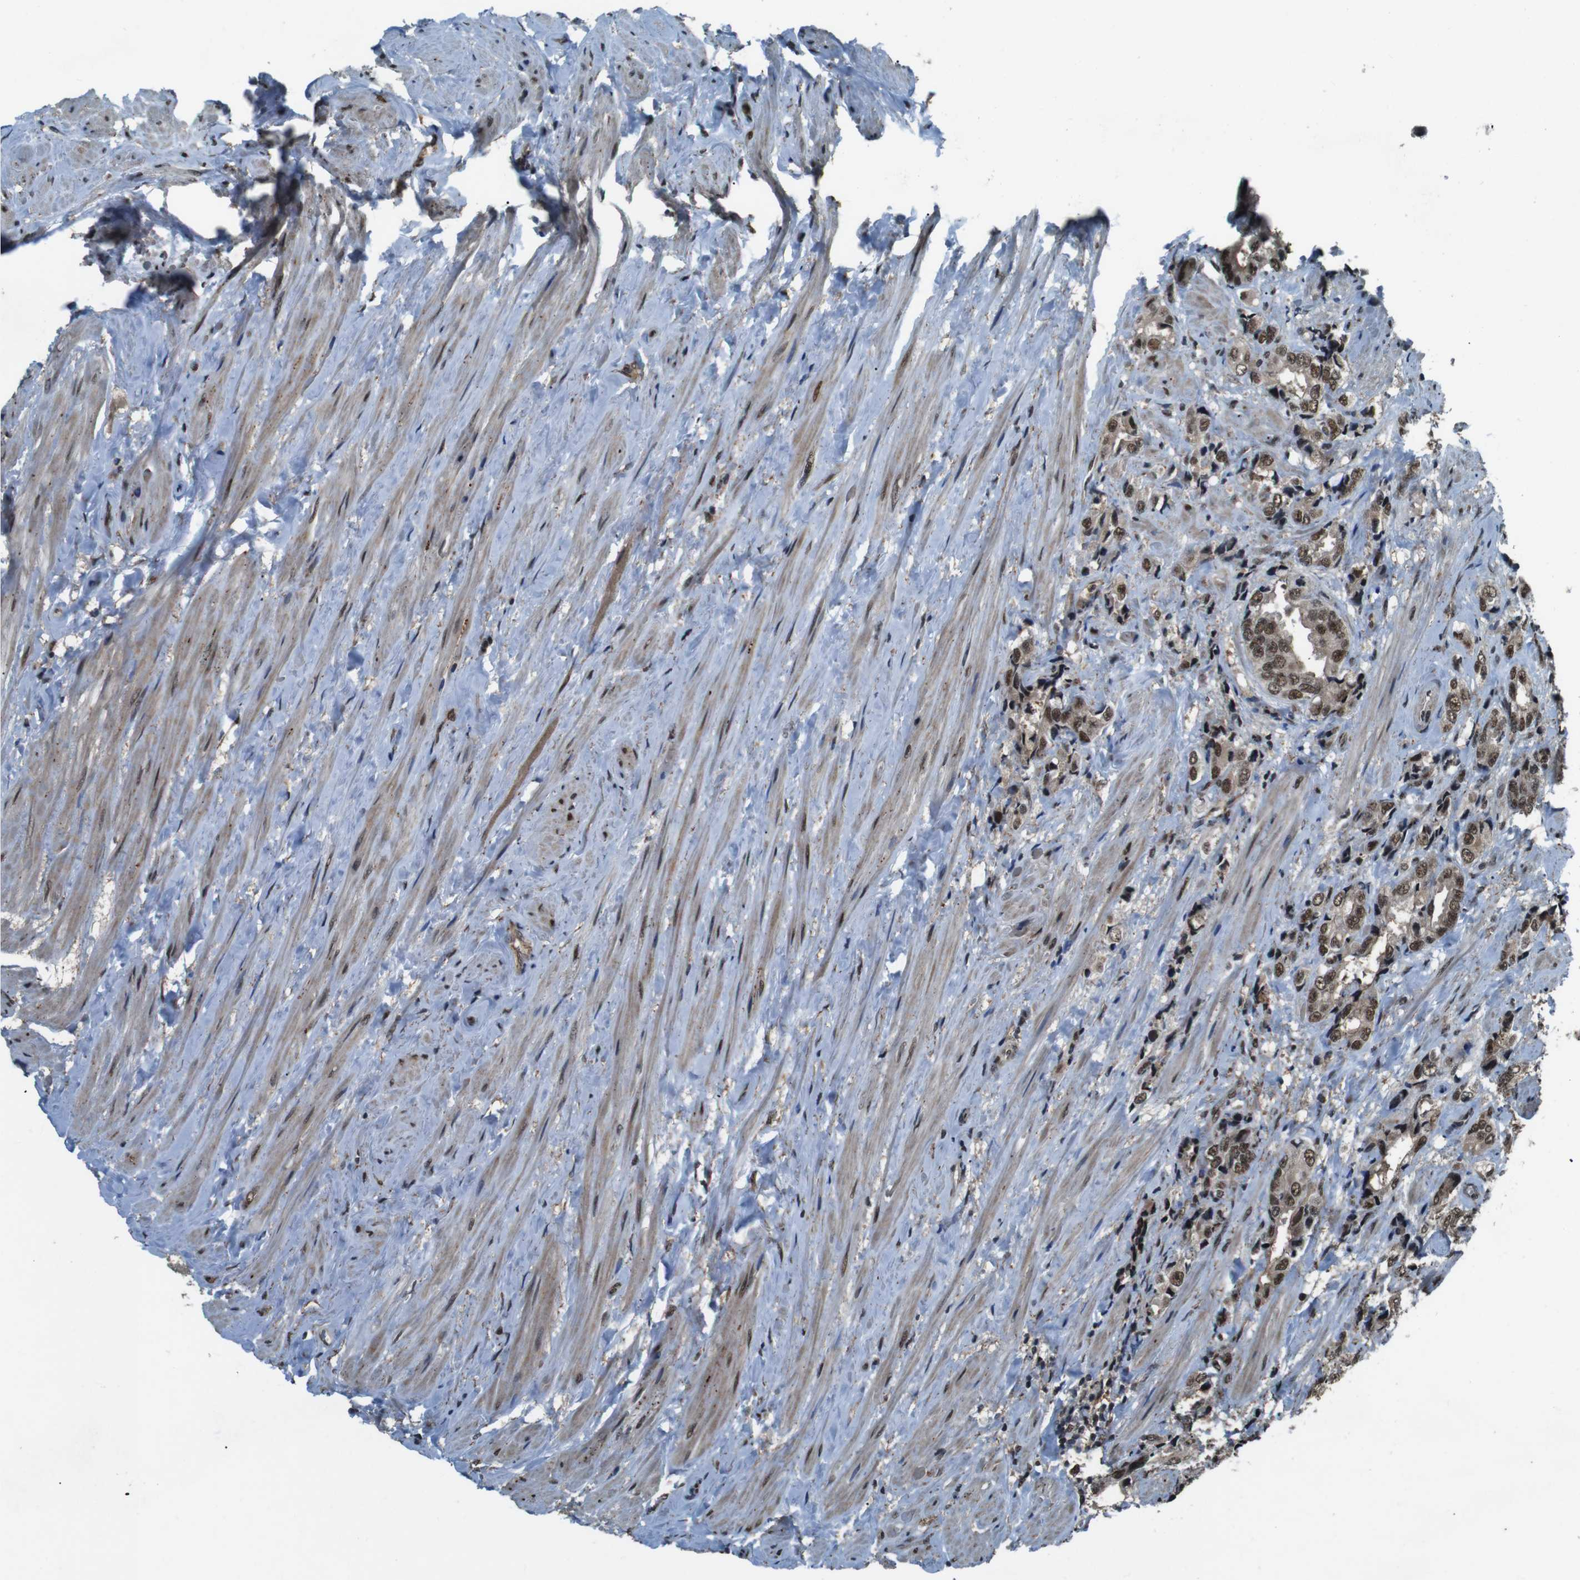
{"staining": {"intensity": "moderate", "quantity": ">75%", "location": "cytoplasmic/membranous,nuclear"}, "tissue": "prostate cancer", "cell_type": "Tumor cells", "image_type": "cancer", "snomed": [{"axis": "morphology", "description": "Adenocarcinoma, High grade"}, {"axis": "topography", "description": "Prostate"}], "caption": "Immunohistochemical staining of prostate cancer (adenocarcinoma (high-grade)) shows medium levels of moderate cytoplasmic/membranous and nuclear expression in approximately >75% of tumor cells. Using DAB (brown) and hematoxylin (blue) stains, captured at high magnification using brightfield microscopy.", "gene": "NR4A2", "patient": {"sex": "male", "age": 61}}